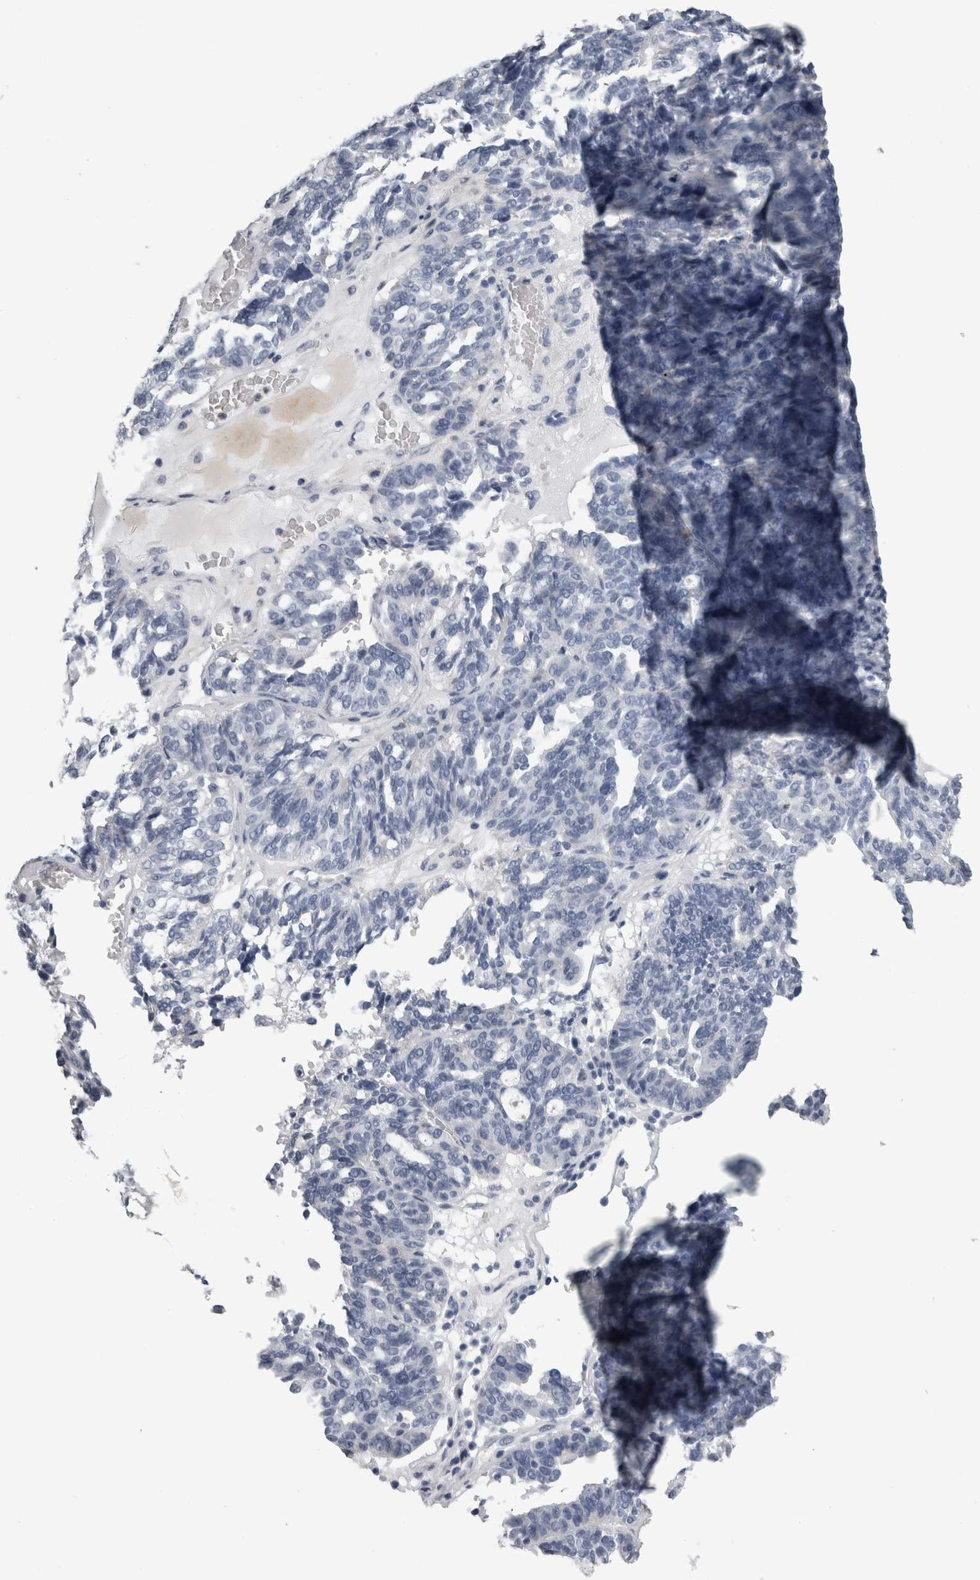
{"staining": {"intensity": "negative", "quantity": "none", "location": "none"}, "tissue": "ovarian cancer", "cell_type": "Tumor cells", "image_type": "cancer", "snomed": [{"axis": "morphology", "description": "Cystadenocarcinoma, serous, NOS"}, {"axis": "topography", "description": "Ovary"}], "caption": "A high-resolution micrograph shows IHC staining of ovarian serous cystadenocarcinoma, which shows no significant expression in tumor cells.", "gene": "ALDH8A1", "patient": {"sex": "female", "age": 59}}